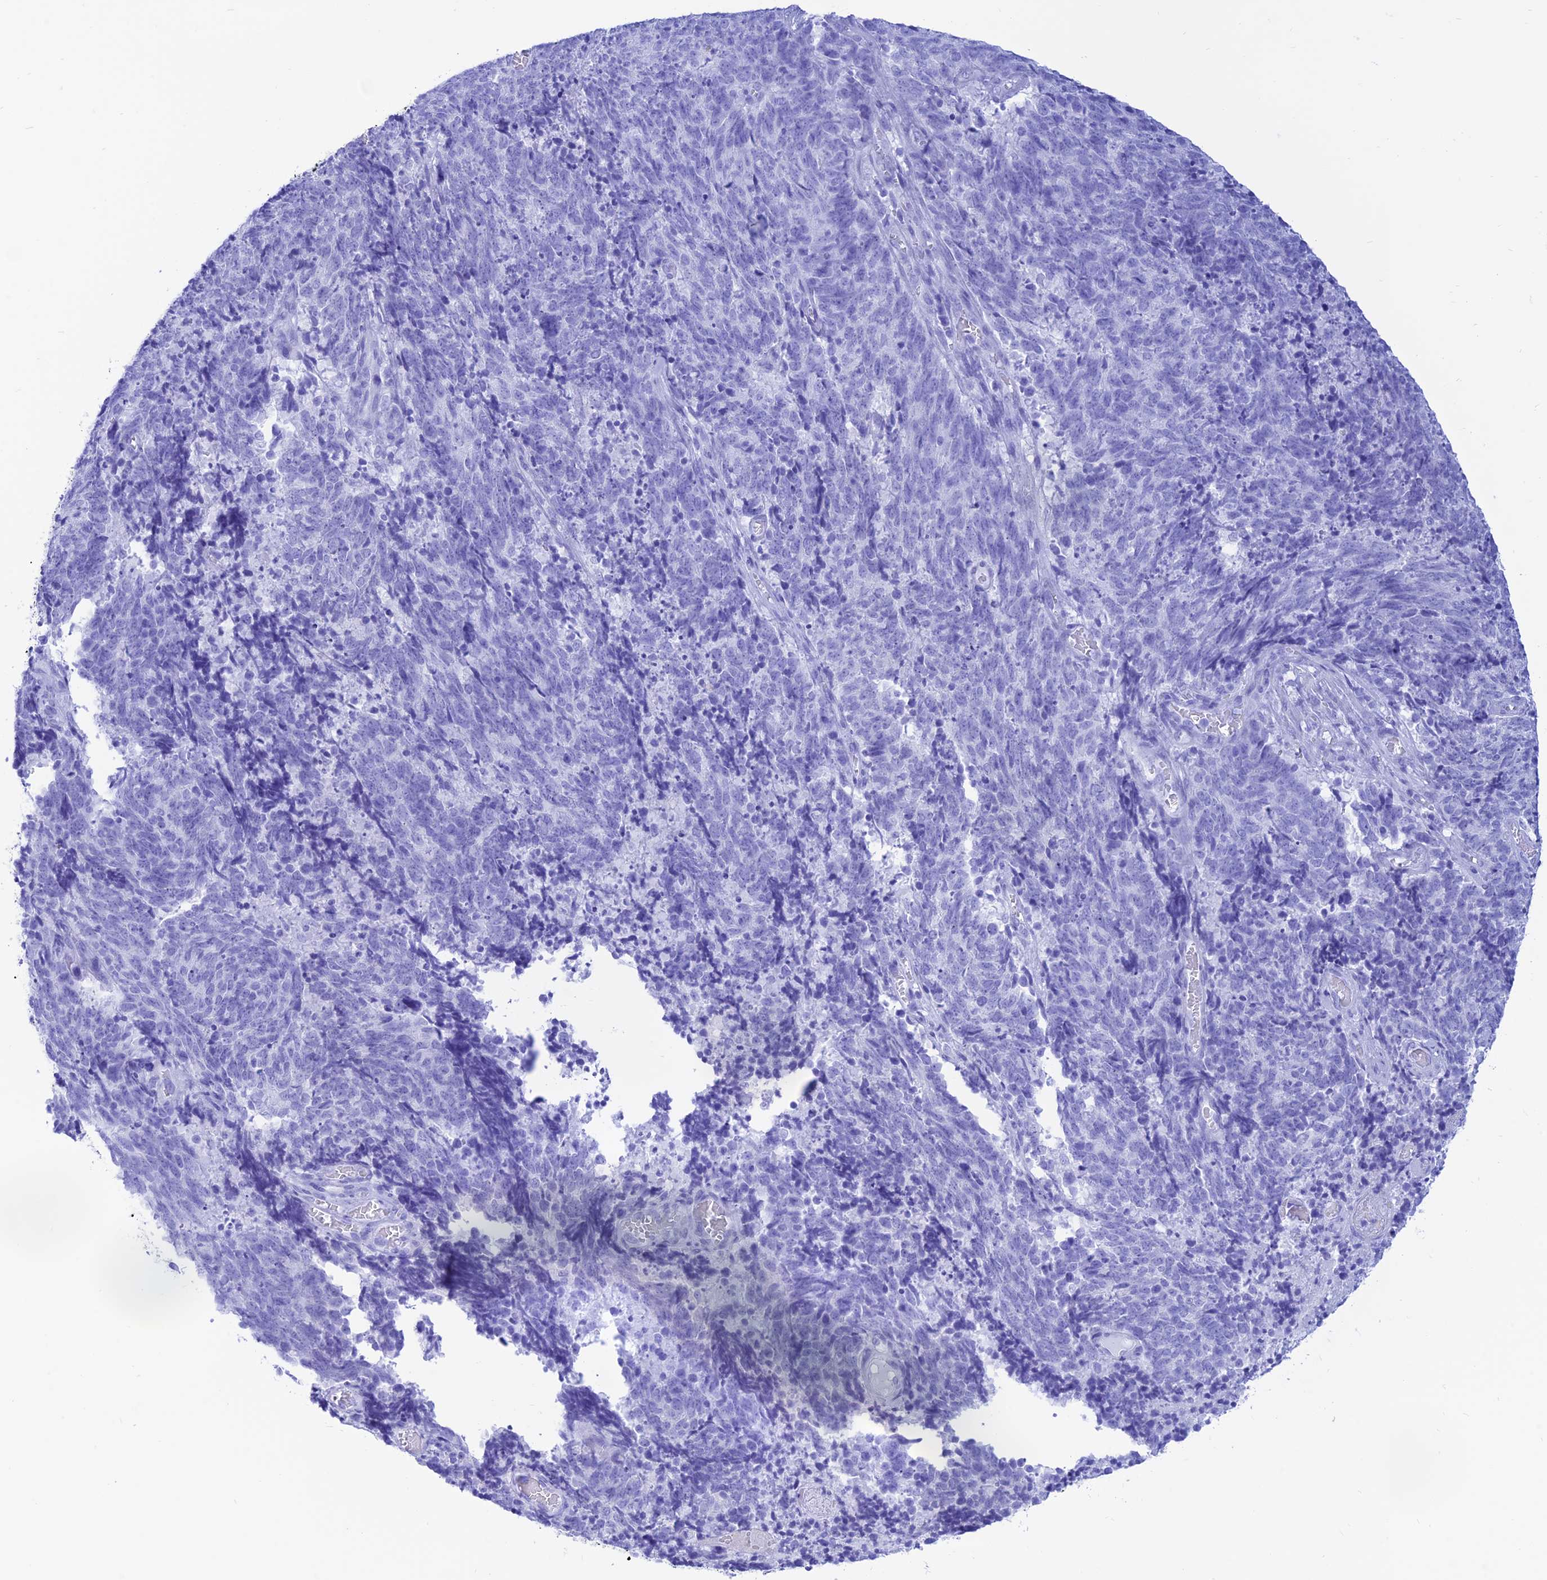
{"staining": {"intensity": "negative", "quantity": "none", "location": "none"}, "tissue": "cervical cancer", "cell_type": "Tumor cells", "image_type": "cancer", "snomed": [{"axis": "morphology", "description": "Squamous cell carcinoma, NOS"}, {"axis": "topography", "description": "Cervix"}], "caption": "Tumor cells show no significant protein expression in cervical squamous cell carcinoma. (IHC, brightfield microscopy, high magnification).", "gene": "PRNP", "patient": {"sex": "female", "age": 29}}